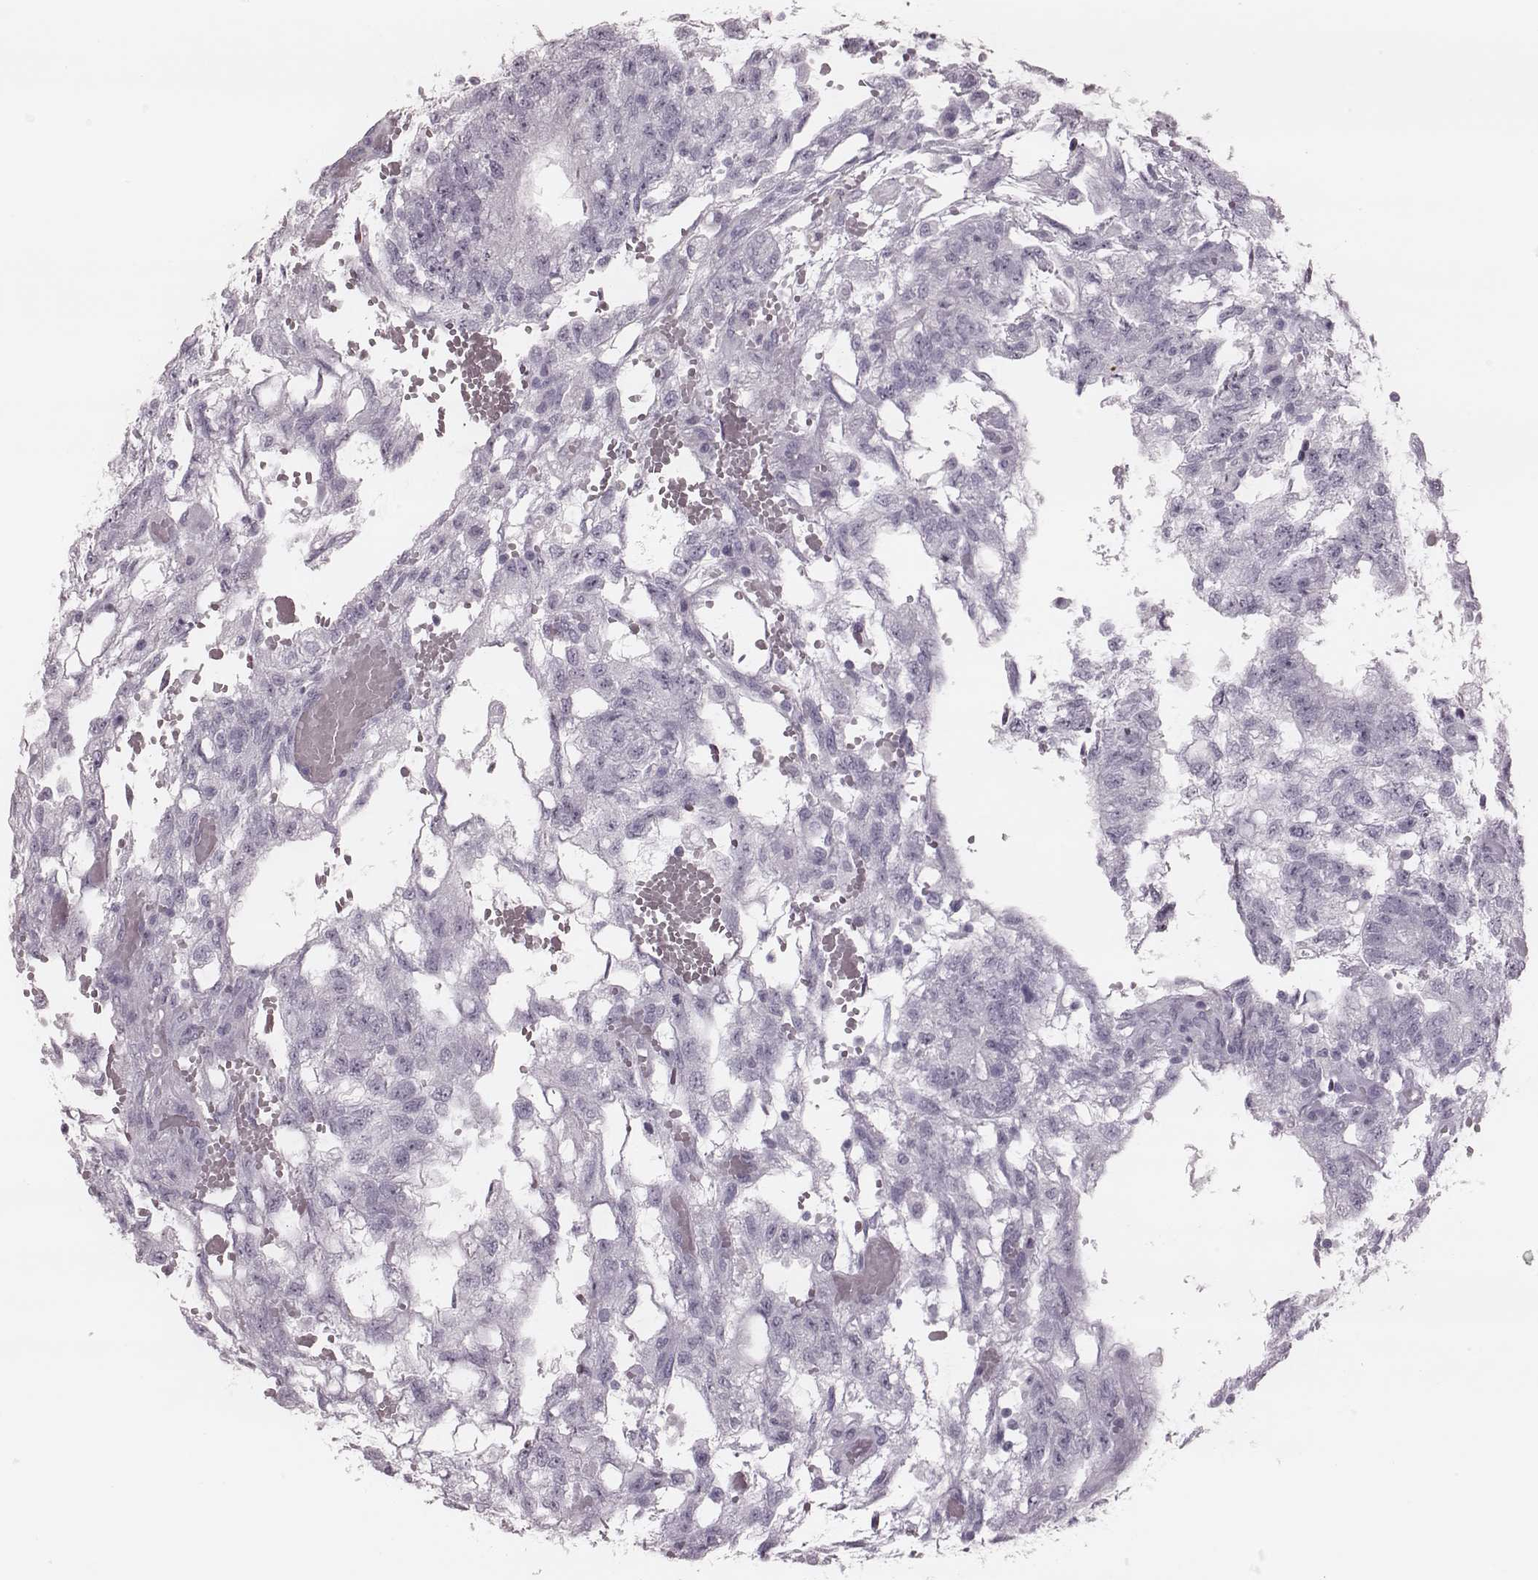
{"staining": {"intensity": "negative", "quantity": "none", "location": "none"}, "tissue": "testis cancer", "cell_type": "Tumor cells", "image_type": "cancer", "snomed": [{"axis": "morphology", "description": "Carcinoma, Embryonal, NOS"}, {"axis": "topography", "description": "Testis"}], "caption": "Embryonal carcinoma (testis) was stained to show a protein in brown. There is no significant positivity in tumor cells.", "gene": "KRT74", "patient": {"sex": "male", "age": 32}}